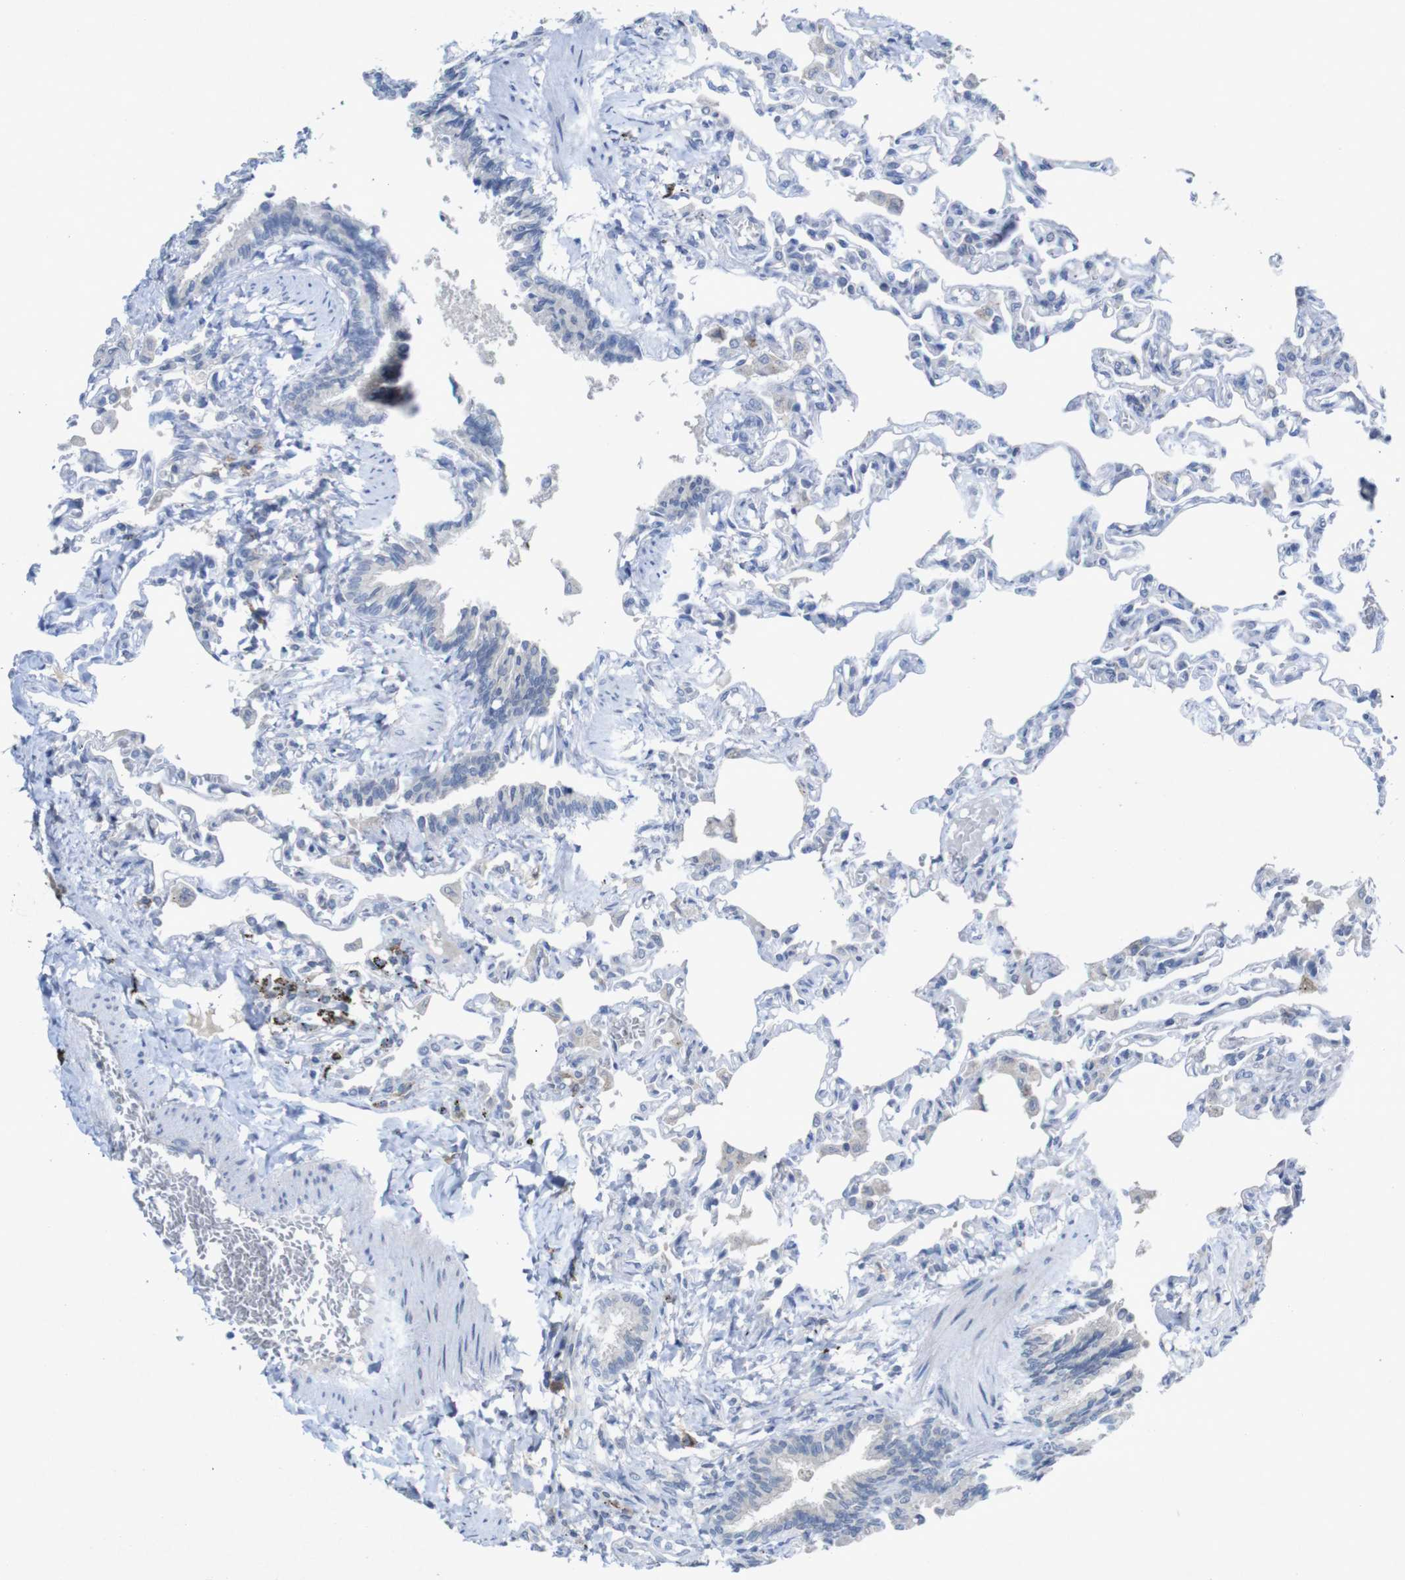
{"staining": {"intensity": "negative", "quantity": "none", "location": "none"}, "tissue": "lung", "cell_type": "Alveolar cells", "image_type": "normal", "snomed": [{"axis": "morphology", "description": "Normal tissue, NOS"}, {"axis": "topography", "description": "Lung"}], "caption": "Immunohistochemistry (IHC) histopathology image of unremarkable lung: lung stained with DAB (3,3'-diaminobenzidine) displays no significant protein staining in alveolar cells.", "gene": "SLAMF7", "patient": {"sex": "male", "age": 21}}